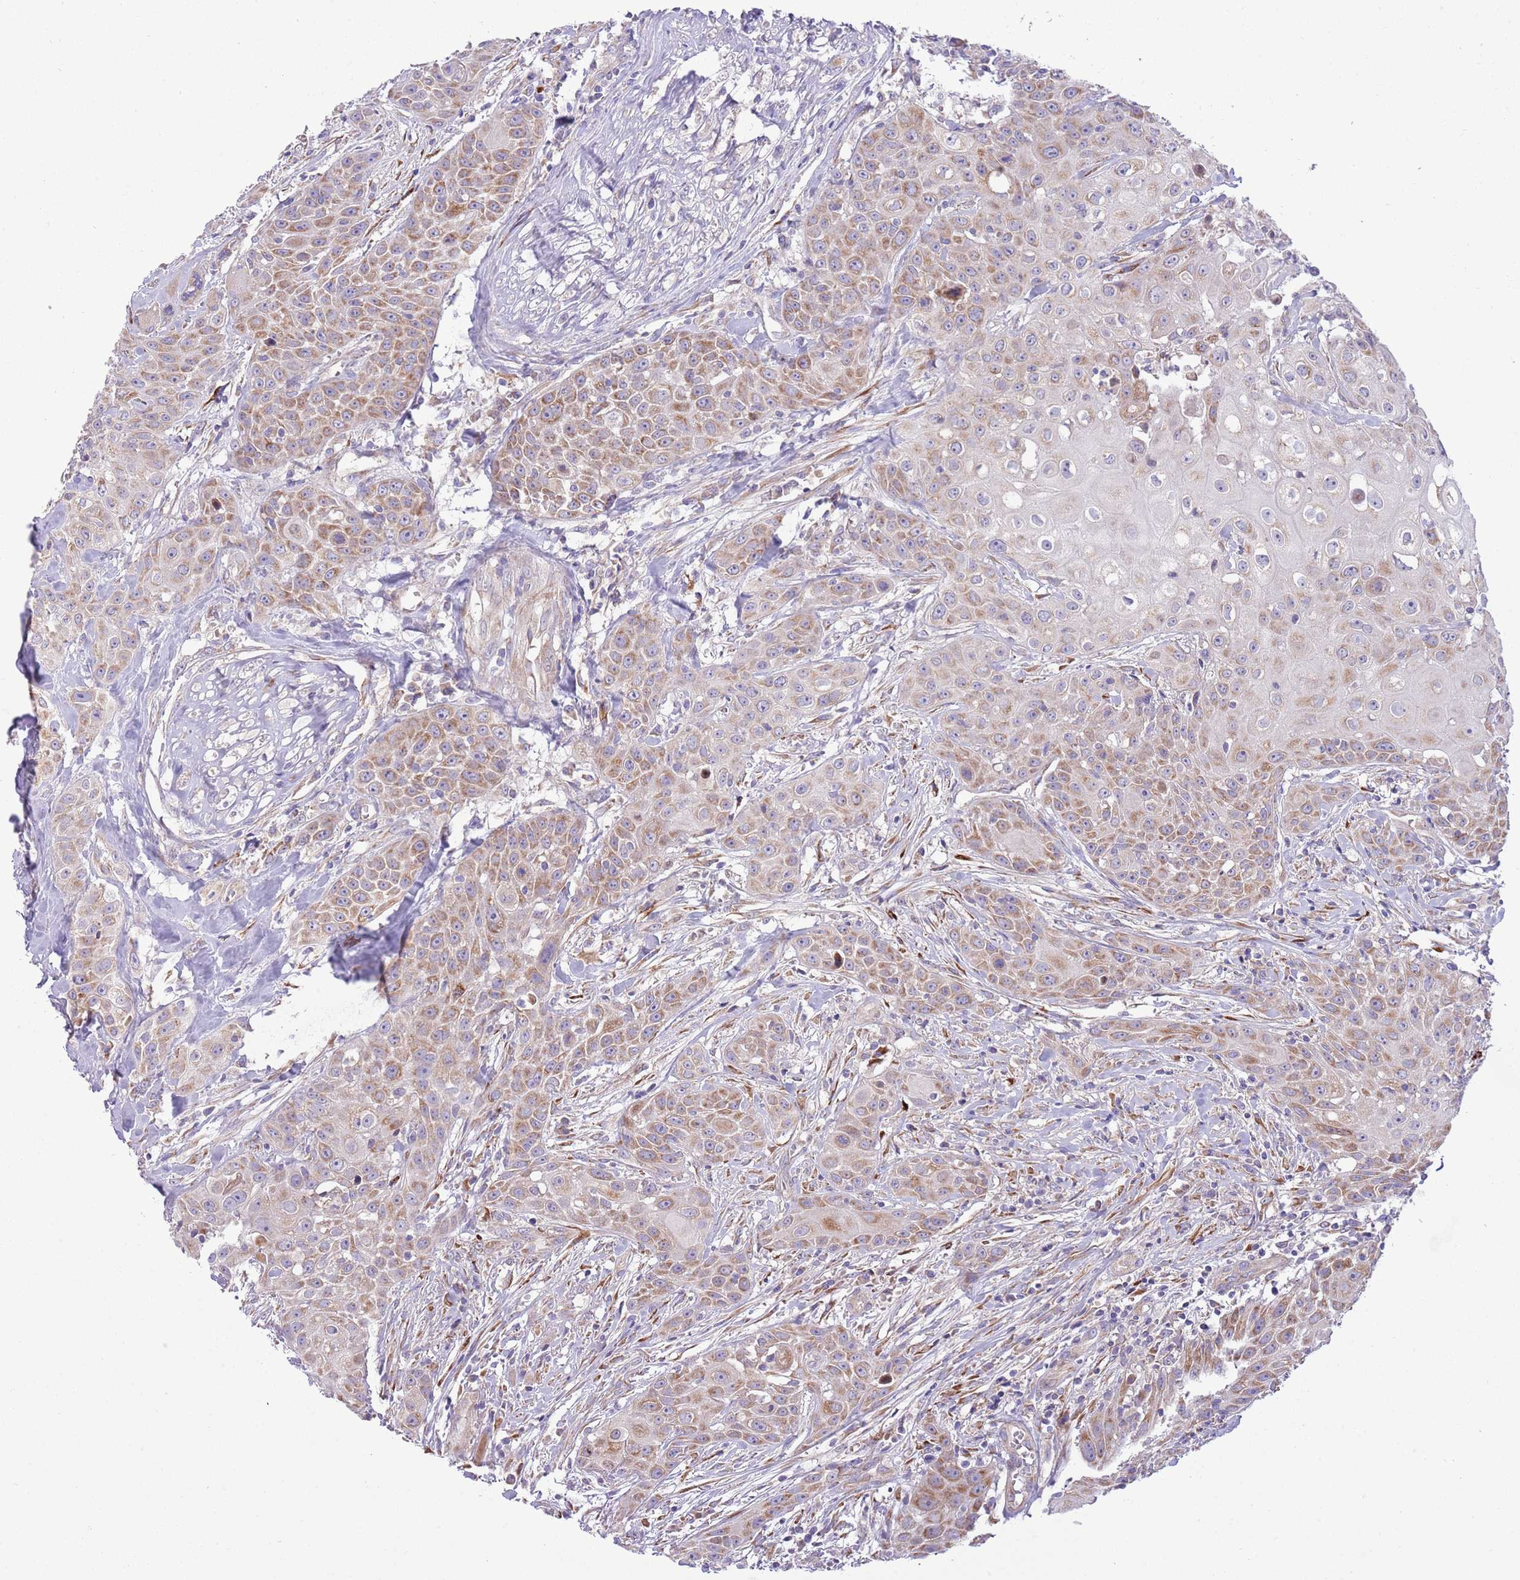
{"staining": {"intensity": "moderate", "quantity": "25%-75%", "location": "cytoplasmic/membranous"}, "tissue": "head and neck cancer", "cell_type": "Tumor cells", "image_type": "cancer", "snomed": [{"axis": "morphology", "description": "Squamous cell carcinoma, NOS"}, {"axis": "topography", "description": "Oral tissue"}, {"axis": "topography", "description": "Head-Neck"}], "caption": "Tumor cells display medium levels of moderate cytoplasmic/membranous positivity in about 25%-75% of cells in human head and neck cancer (squamous cell carcinoma). Nuclei are stained in blue.", "gene": "TOMM5", "patient": {"sex": "female", "age": 82}}